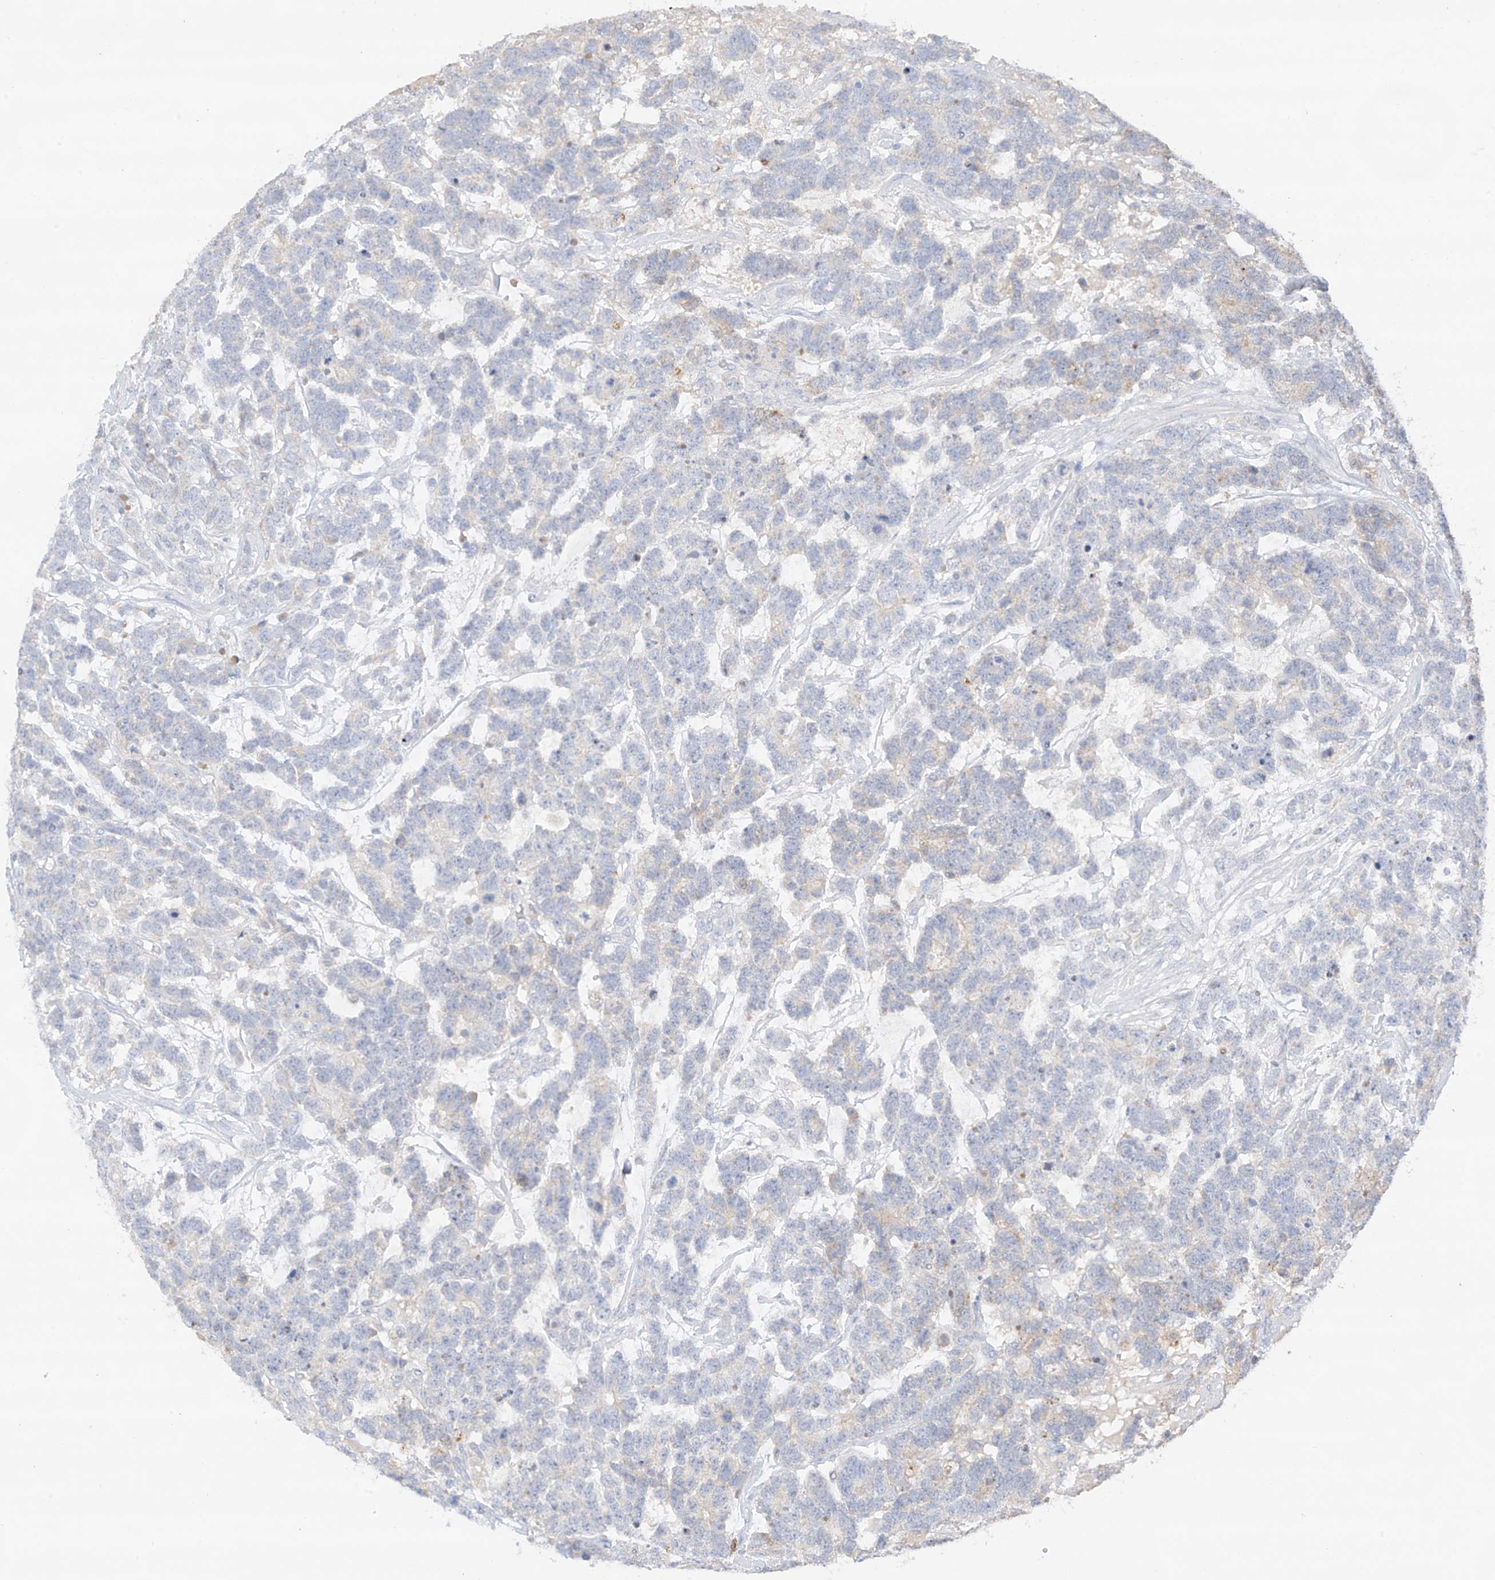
{"staining": {"intensity": "negative", "quantity": "none", "location": "none"}, "tissue": "testis cancer", "cell_type": "Tumor cells", "image_type": "cancer", "snomed": [{"axis": "morphology", "description": "Carcinoma, Embryonal, NOS"}, {"axis": "topography", "description": "Testis"}], "caption": "Tumor cells show no significant protein positivity in testis embryonal carcinoma.", "gene": "CAPN13", "patient": {"sex": "male", "age": 26}}